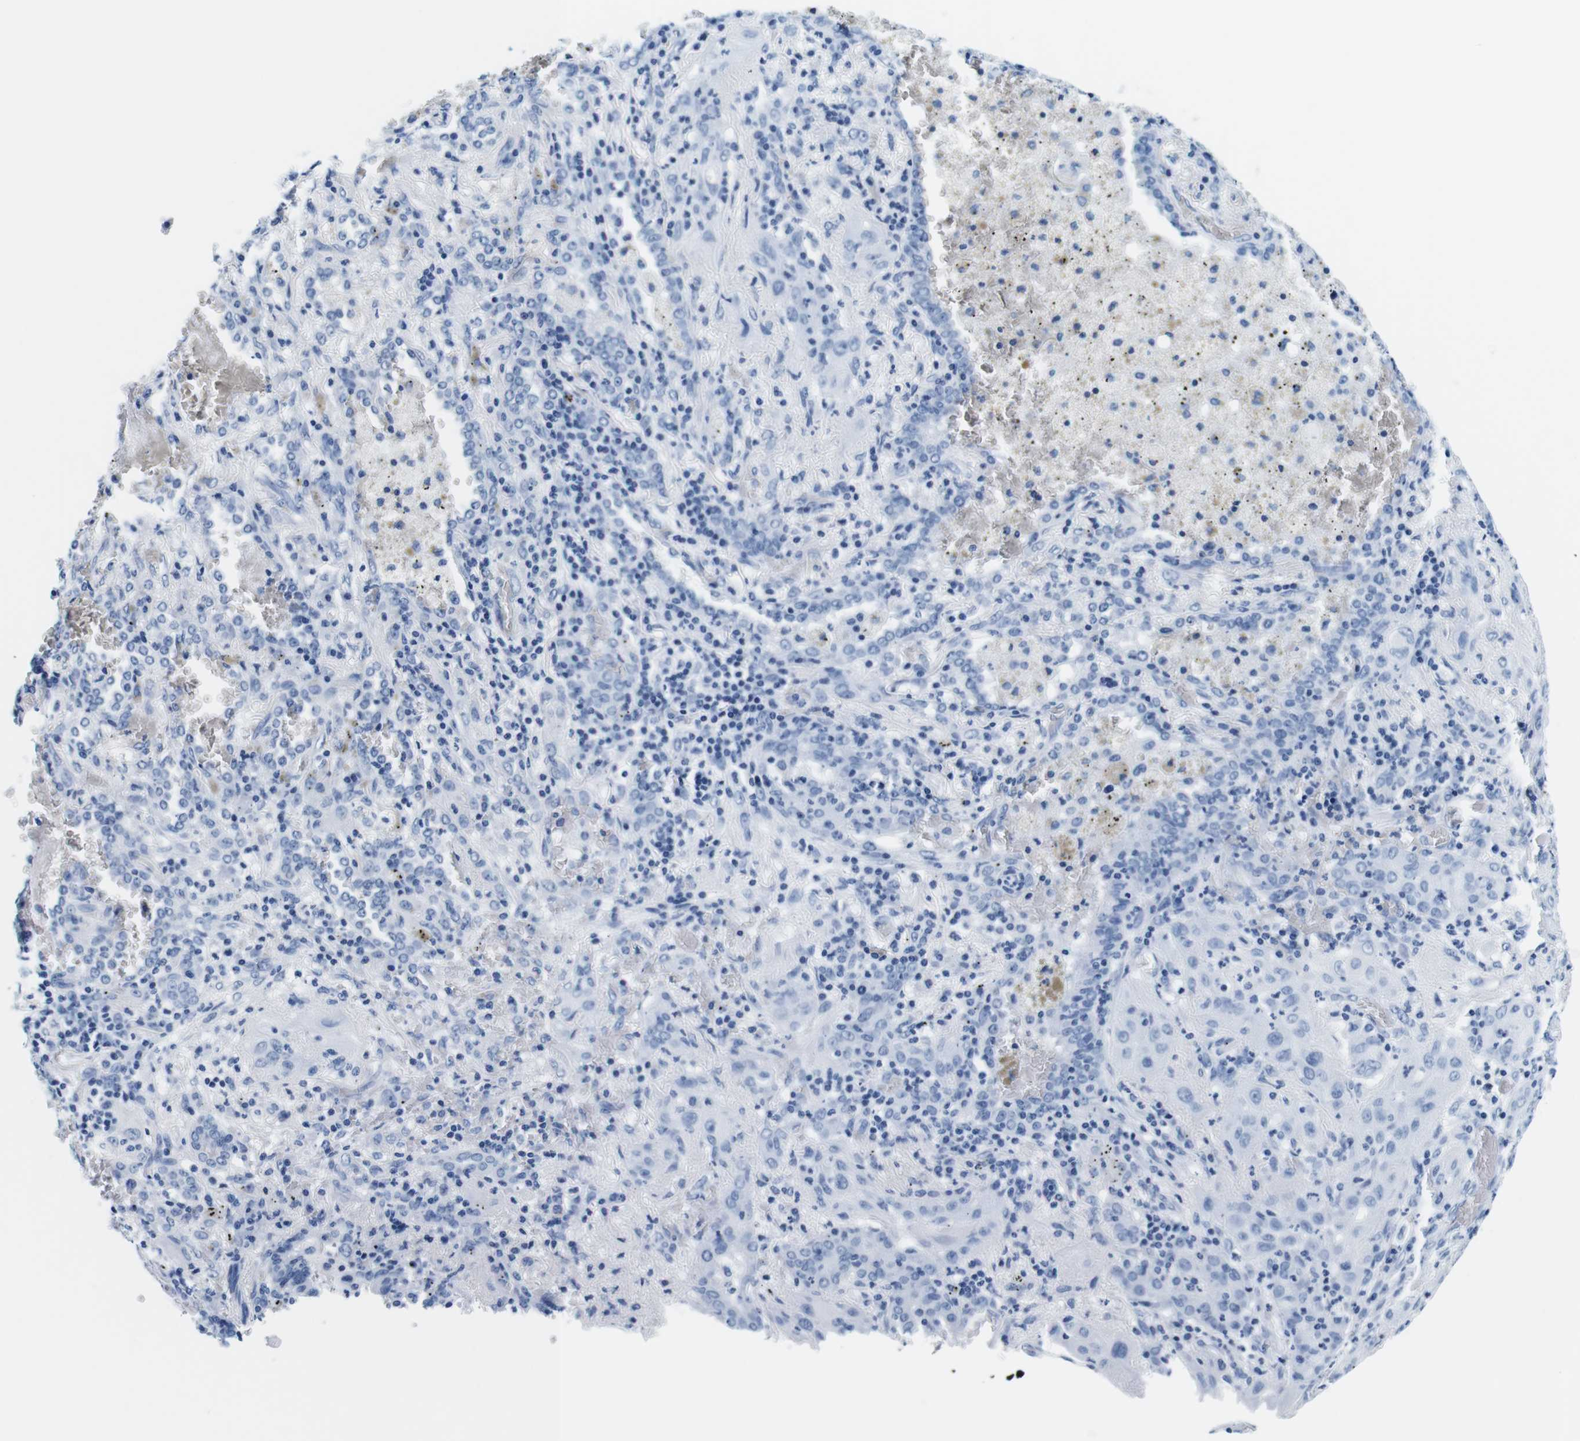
{"staining": {"intensity": "negative", "quantity": "none", "location": "none"}, "tissue": "lung cancer", "cell_type": "Tumor cells", "image_type": "cancer", "snomed": [{"axis": "morphology", "description": "Squamous cell carcinoma, NOS"}, {"axis": "topography", "description": "Lung"}], "caption": "Immunohistochemistry (IHC) micrograph of neoplastic tissue: human lung cancer stained with DAB shows no significant protein positivity in tumor cells.", "gene": "ELANE", "patient": {"sex": "female", "age": 47}}